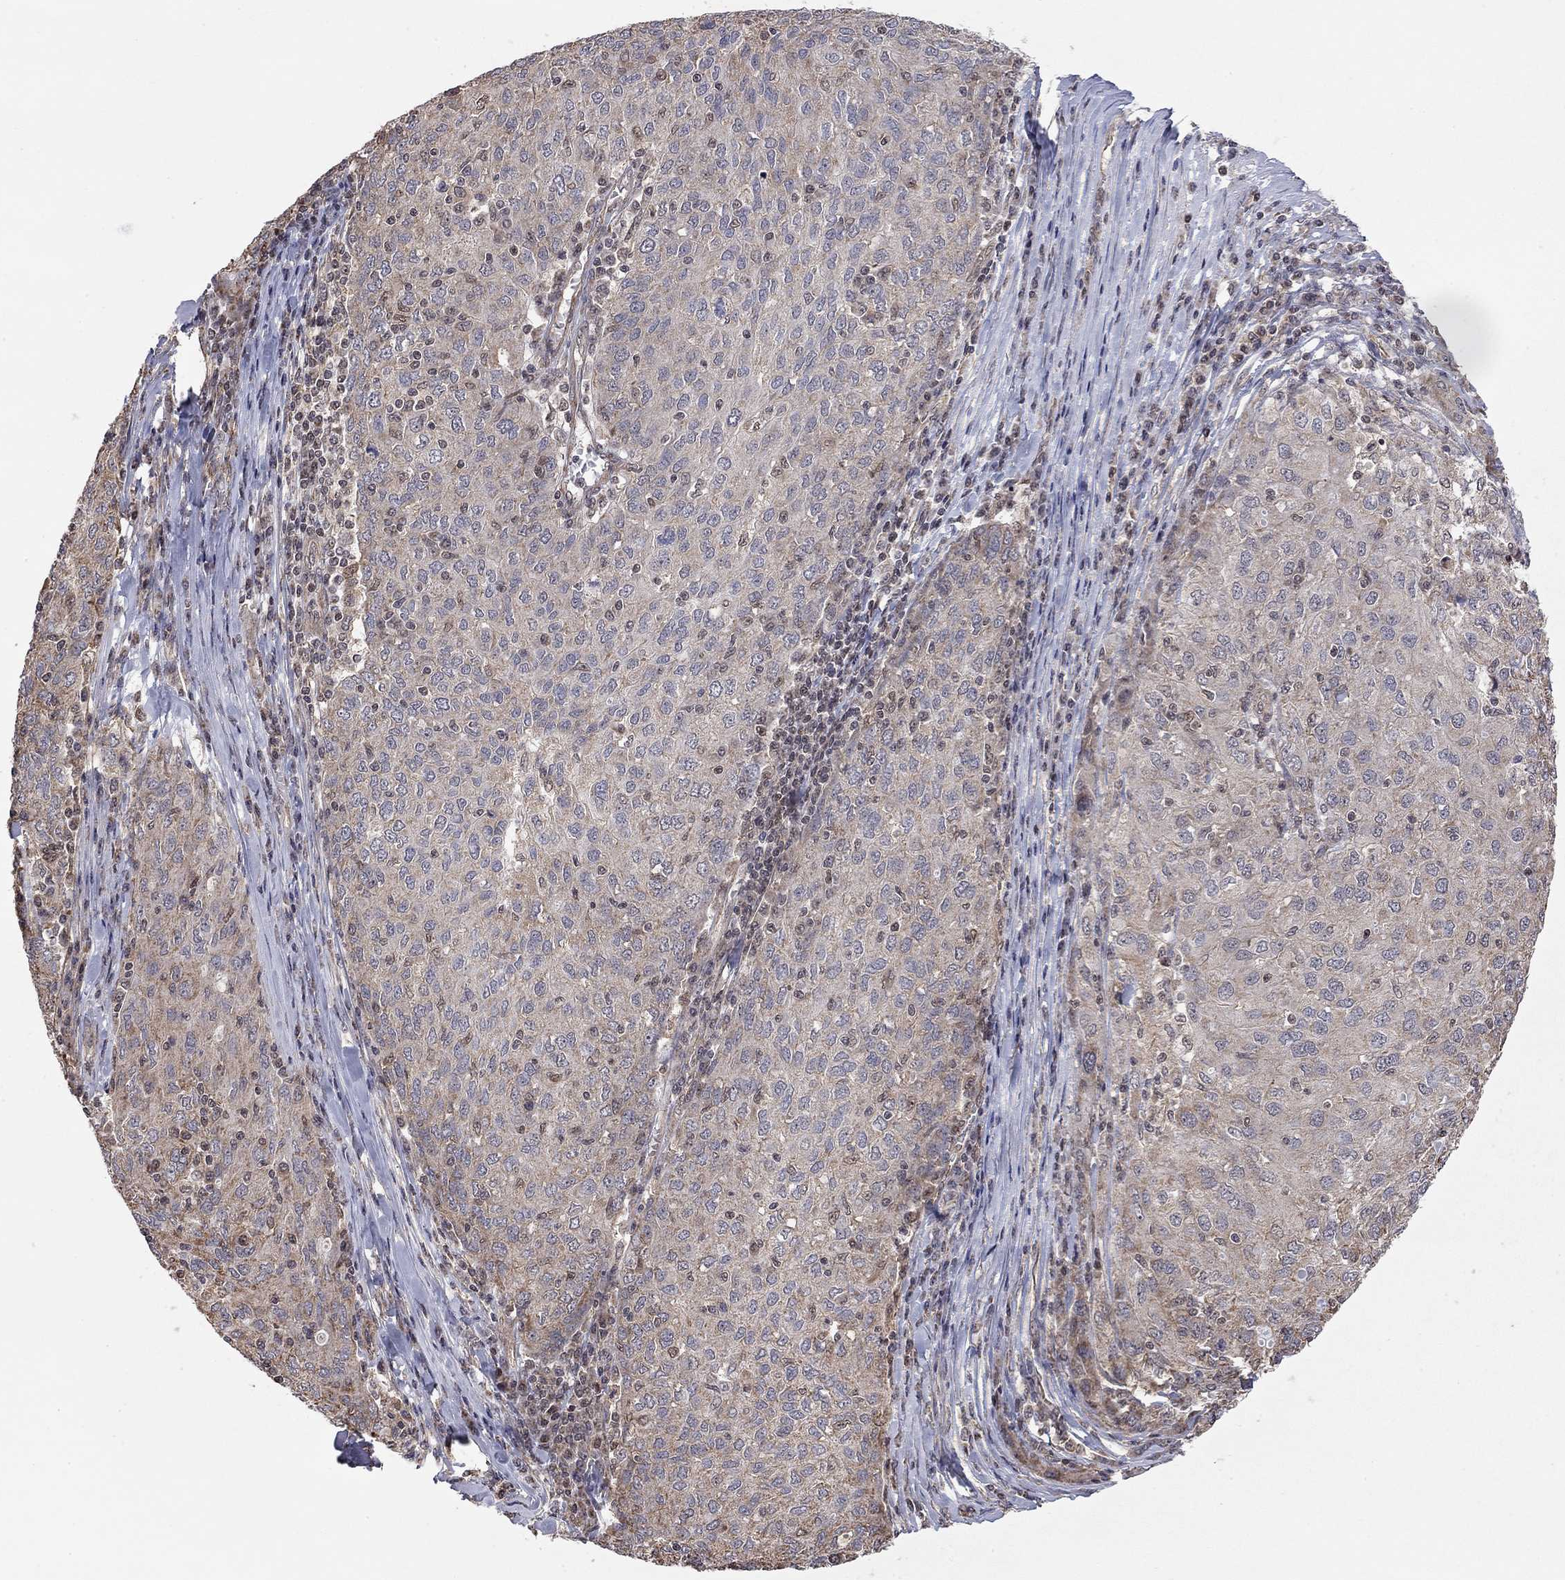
{"staining": {"intensity": "negative", "quantity": "none", "location": "none"}, "tissue": "ovarian cancer", "cell_type": "Tumor cells", "image_type": "cancer", "snomed": [{"axis": "morphology", "description": "Carcinoma, endometroid"}, {"axis": "topography", "description": "Ovary"}], "caption": "The micrograph exhibits no significant staining in tumor cells of endometroid carcinoma (ovarian).", "gene": "TDP1", "patient": {"sex": "female", "age": 50}}